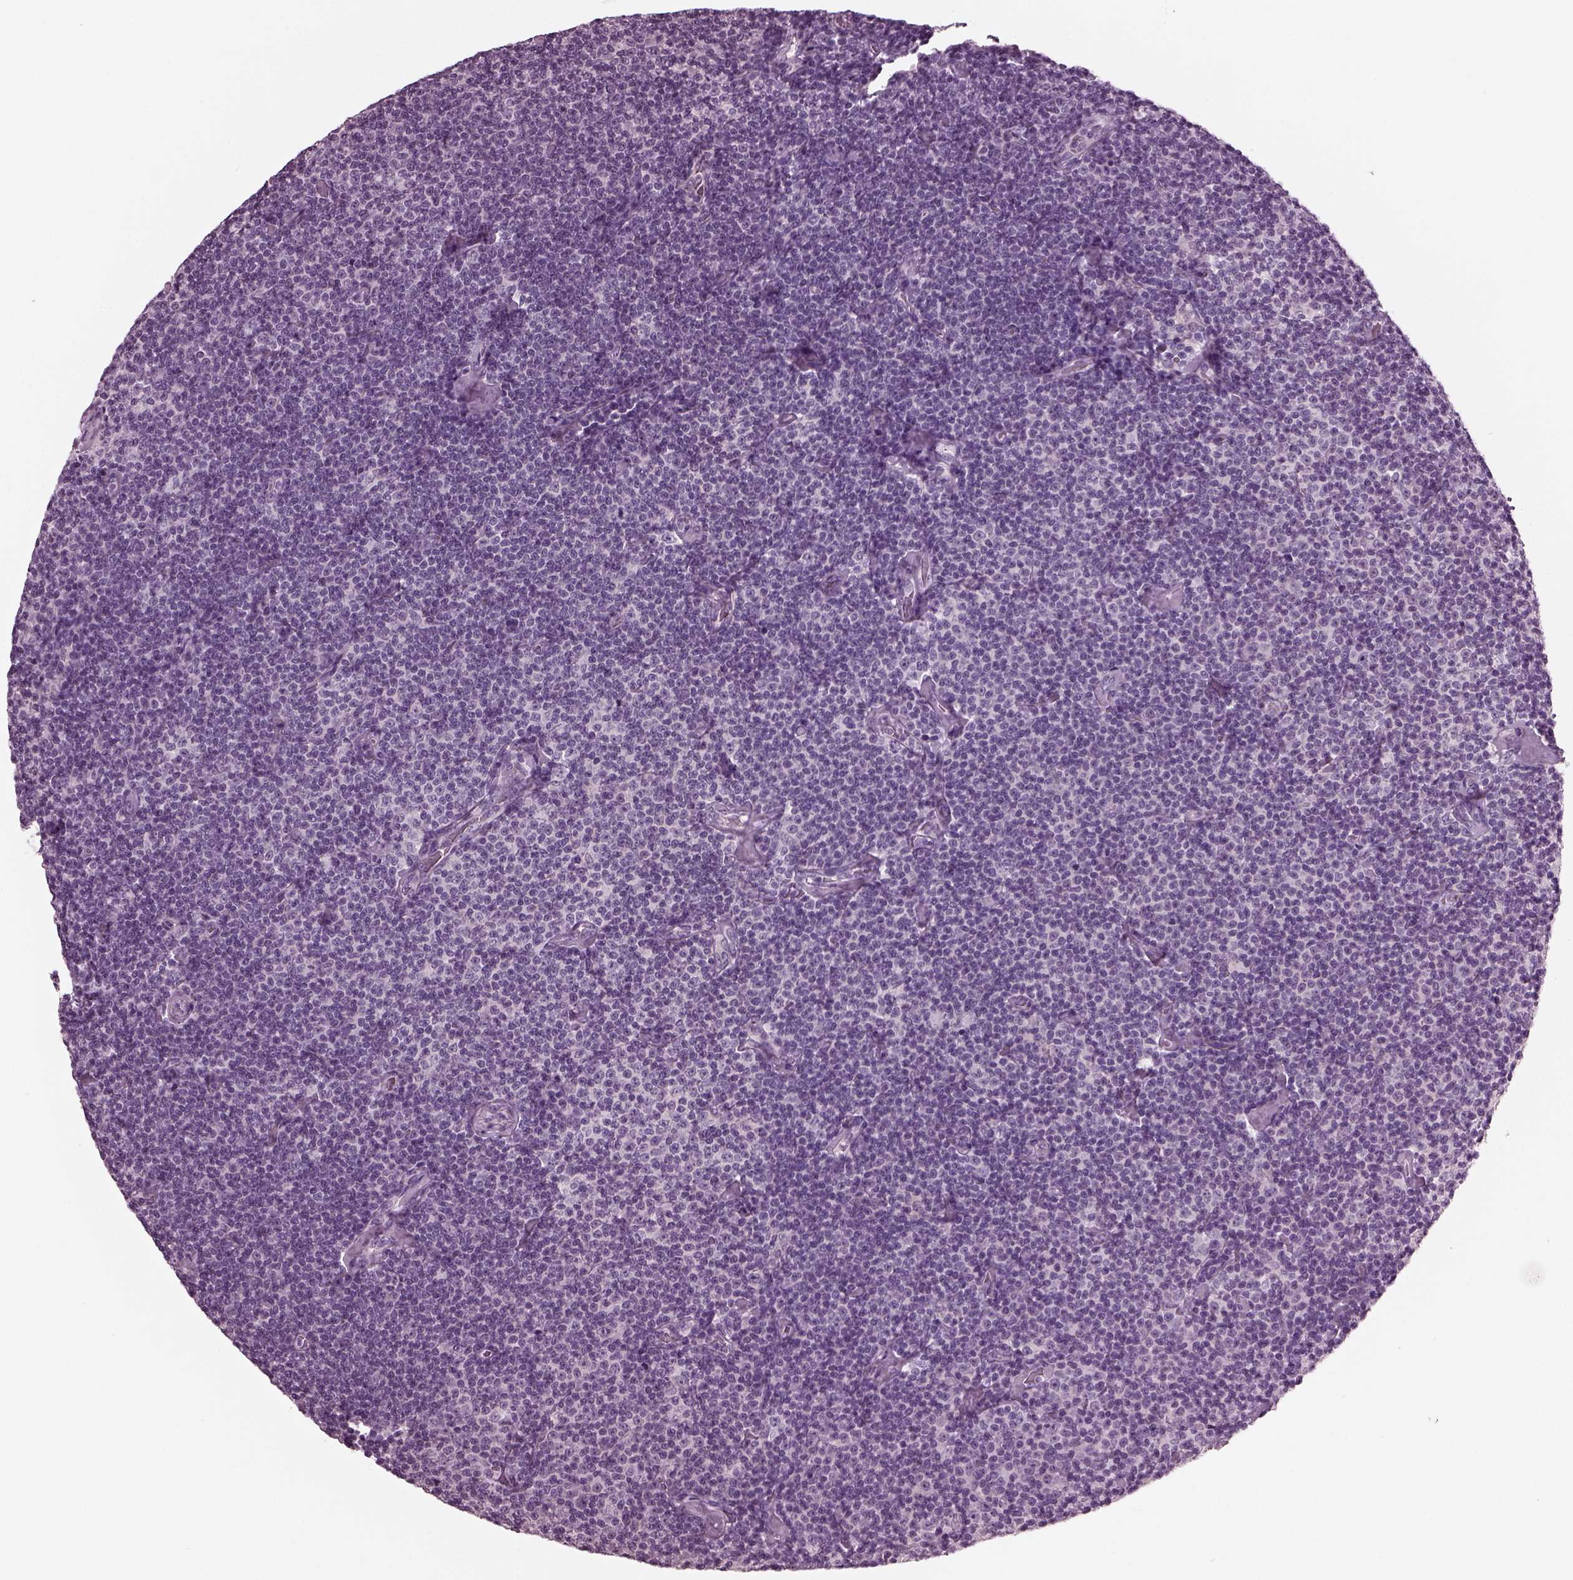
{"staining": {"intensity": "negative", "quantity": "none", "location": "none"}, "tissue": "lymphoma", "cell_type": "Tumor cells", "image_type": "cancer", "snomed": [{"axis": "morphology", "description": "Malignant lymphoma, non-Hodgkin's type, Low grade"}, {"axis": "topography", "description": "Lymph node"}], "caption": "Malignant lymphoma, non-Hodgkin's type (low-grade) was stained to show a protein in brown. There is no significant staining in tumor cells.", "gene": "MIB2", "patient": {"sex": "male", "age": 81}}